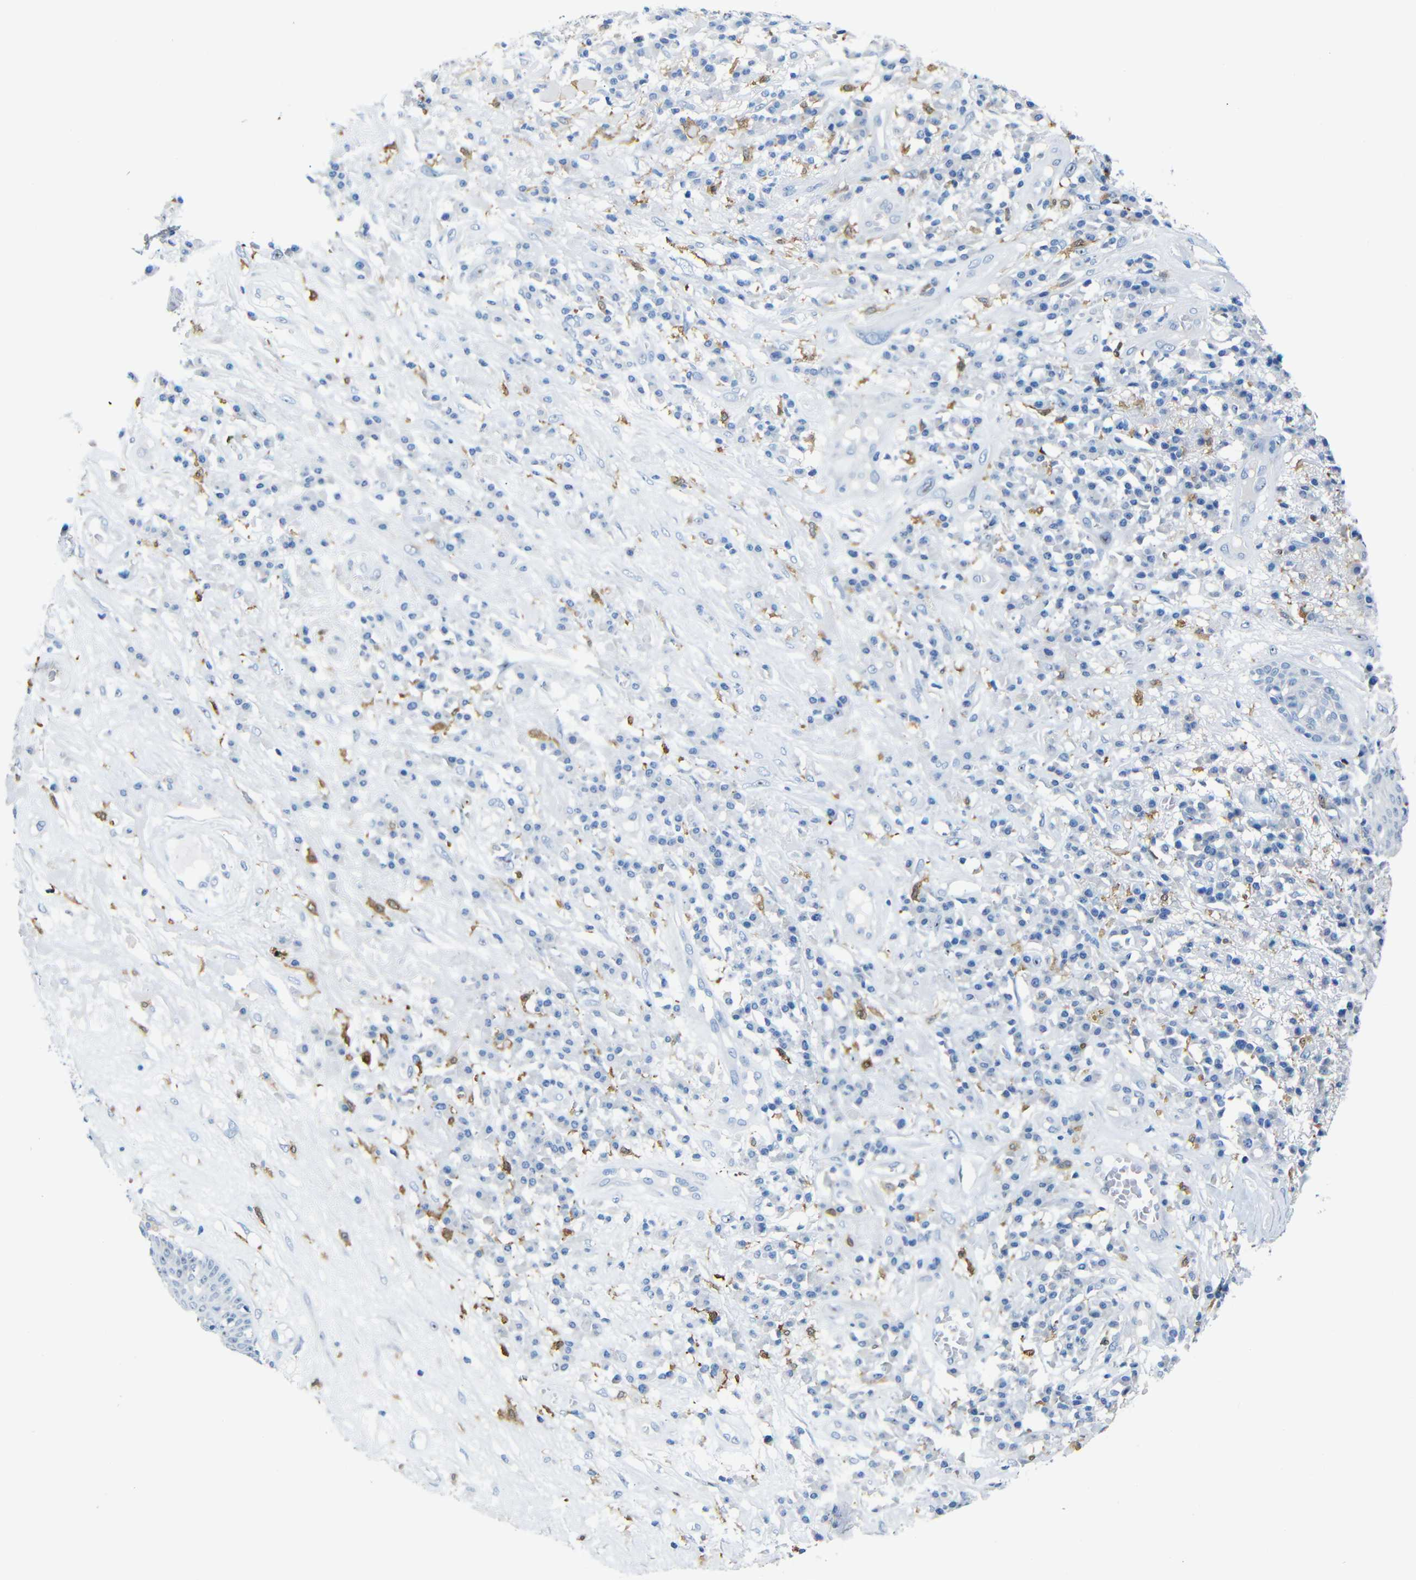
{"staining": {"intensity": "negative", "quantity": "none", "location": "none"}, "tissue": "skin cancer", "cell_type": "Tumor cells", "image_type": "cancer", "snomed": [{"axis": "morphology", "description": "Squamous cell carcinoma, NOS"}, {"axis": "topography", "description": "Skin"}], "caption": "Skin cancer was stained to show a protein in brown. There is no significant expression in tumor cells.", "gene": "C1orf210", "patient": {"sex": "male", "age": 65}}